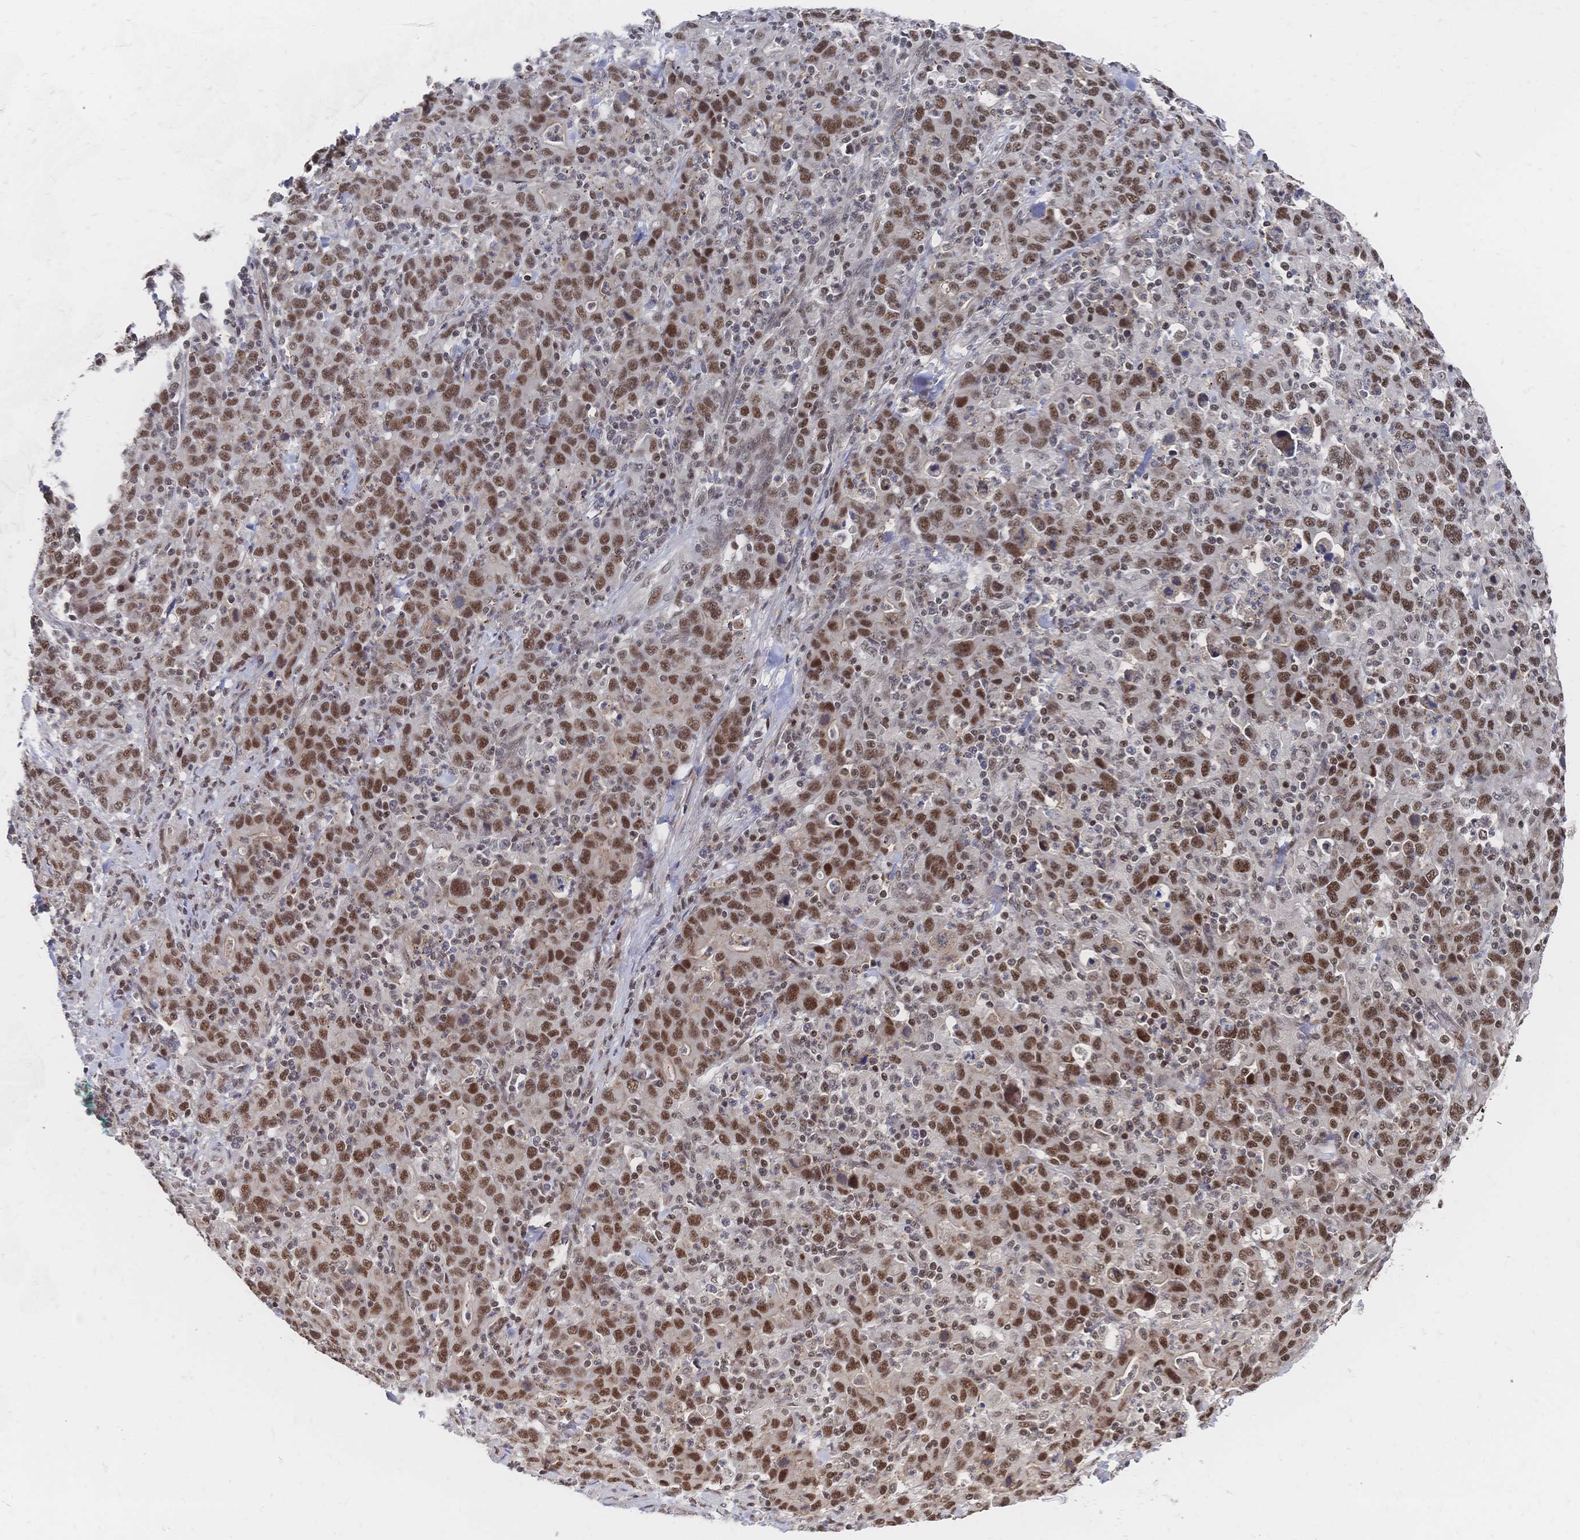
{"staining": {"intensity": "moderate", "quantity": ">75%", "location": "nuclear"}, "tissue": "stomach cancer", "cell_type": "Tumor cells", "image_type": "cancer", "snomed": [{"axis": "morphology", "description": "Adenocarcinoma, NOS"}, {"axis": "topography", "description": "Stomach, upper"}], "caption": "The image exhibits a brown stain indicating the presence of a protein in the nuclear of tumor cells in adenocarcinoma (stomach). The staining is performed using DAB brown chromogen to label protein expression. The nuclei are counter-stained blue using hematoxylin.", "gene": "NELFA", "patient": {"sex": "male", "age": 69}}